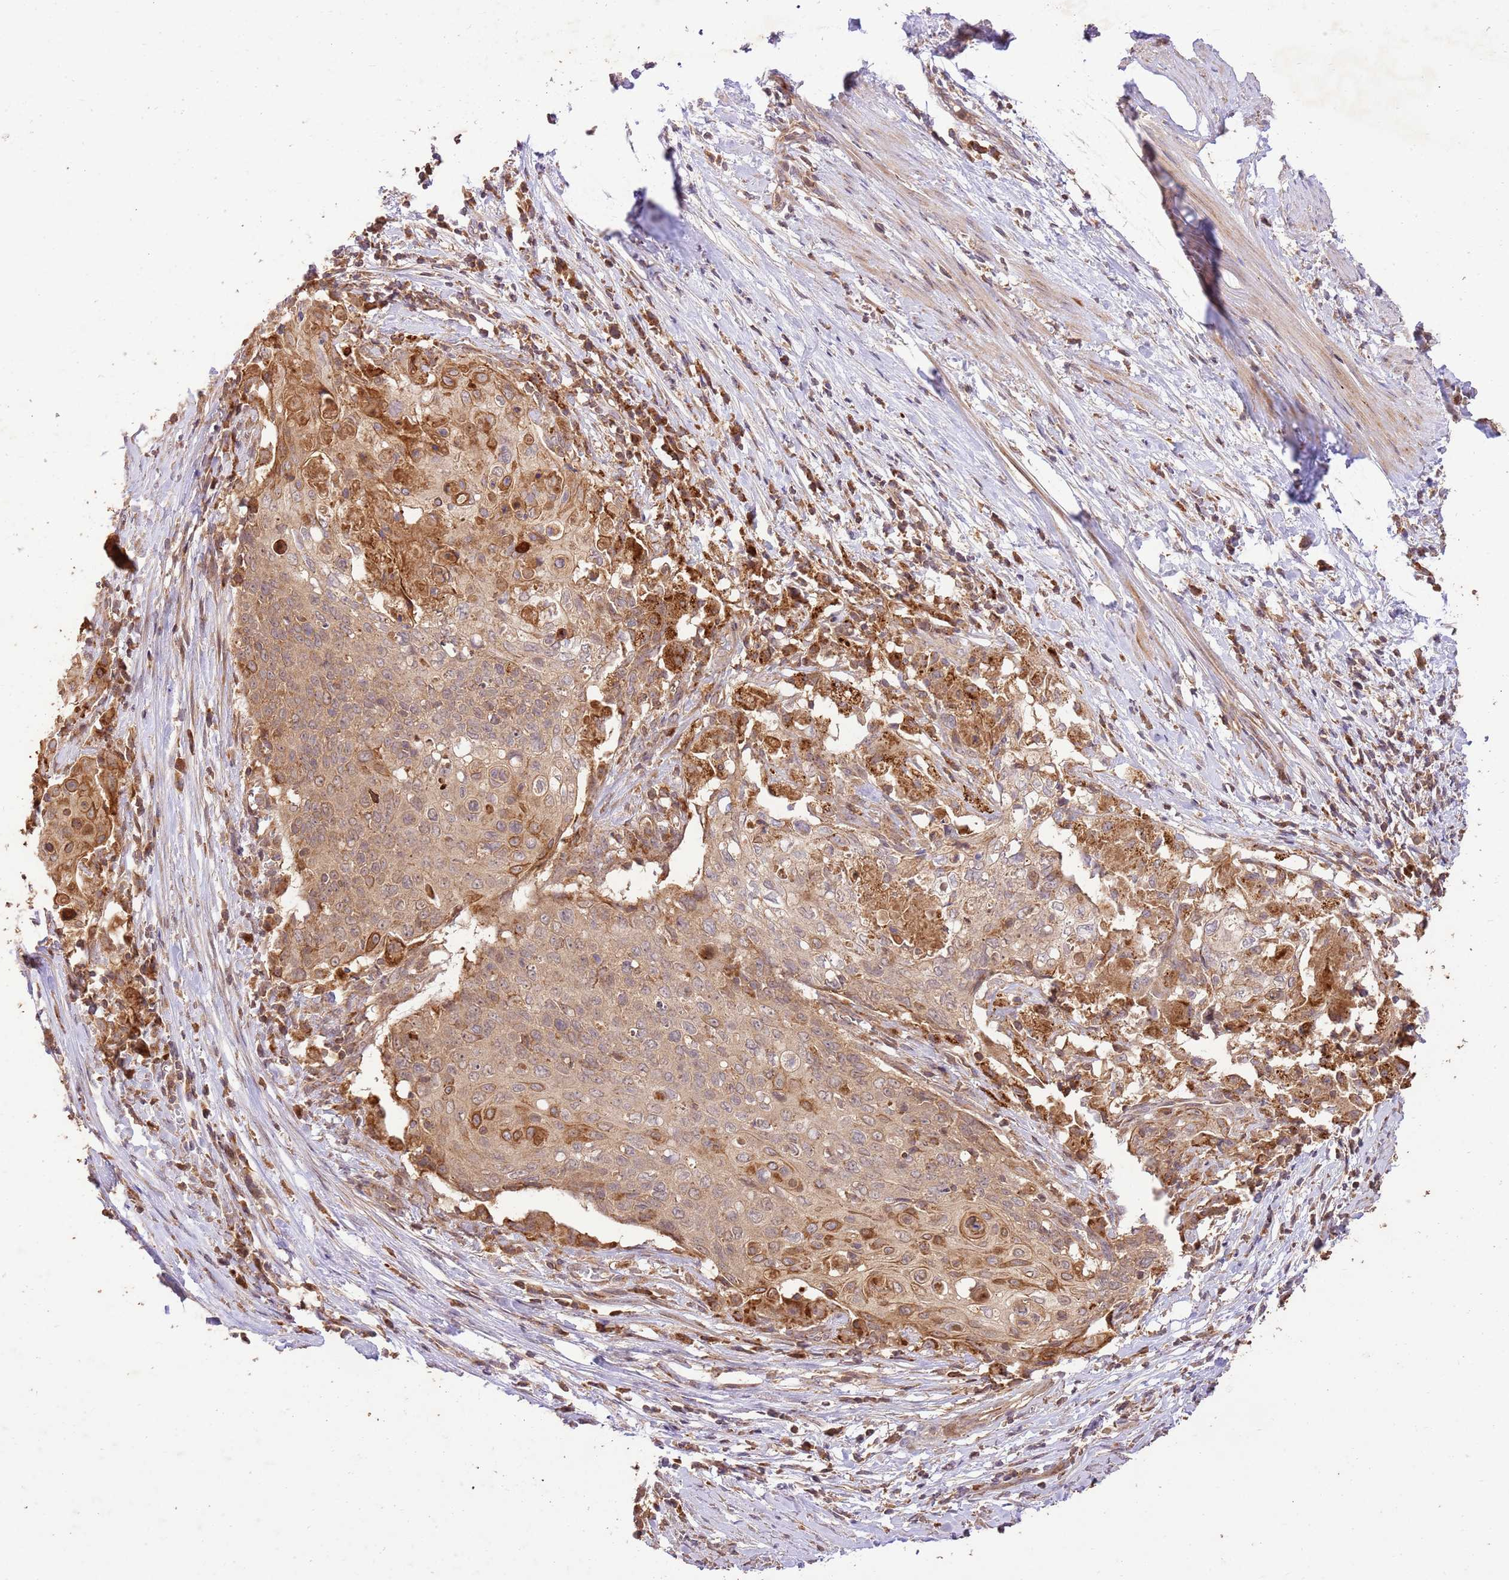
{"staining": {"intensity": "moderate", "quantity": "25%-75%", "location": "cytoplasmic/membranous"}, "tissue": "cervical cancer", "cell_type": "Tumor cells", "image_type": "cancer", "snomed": [{"axis": "morphology", "description": "Squamous cell carcinoma, NOS"}, {"axis": "topography", "description": "Cervix"}], "caption": "Immunohistochemical staining of human cervical squamous cell carcinoma shows moderate cytoplasmic/membranous protein positivity in about 25%-75% of tumor cells.", "gene": "LRRC28", "patient": {"sex": "female", "age": 39}}